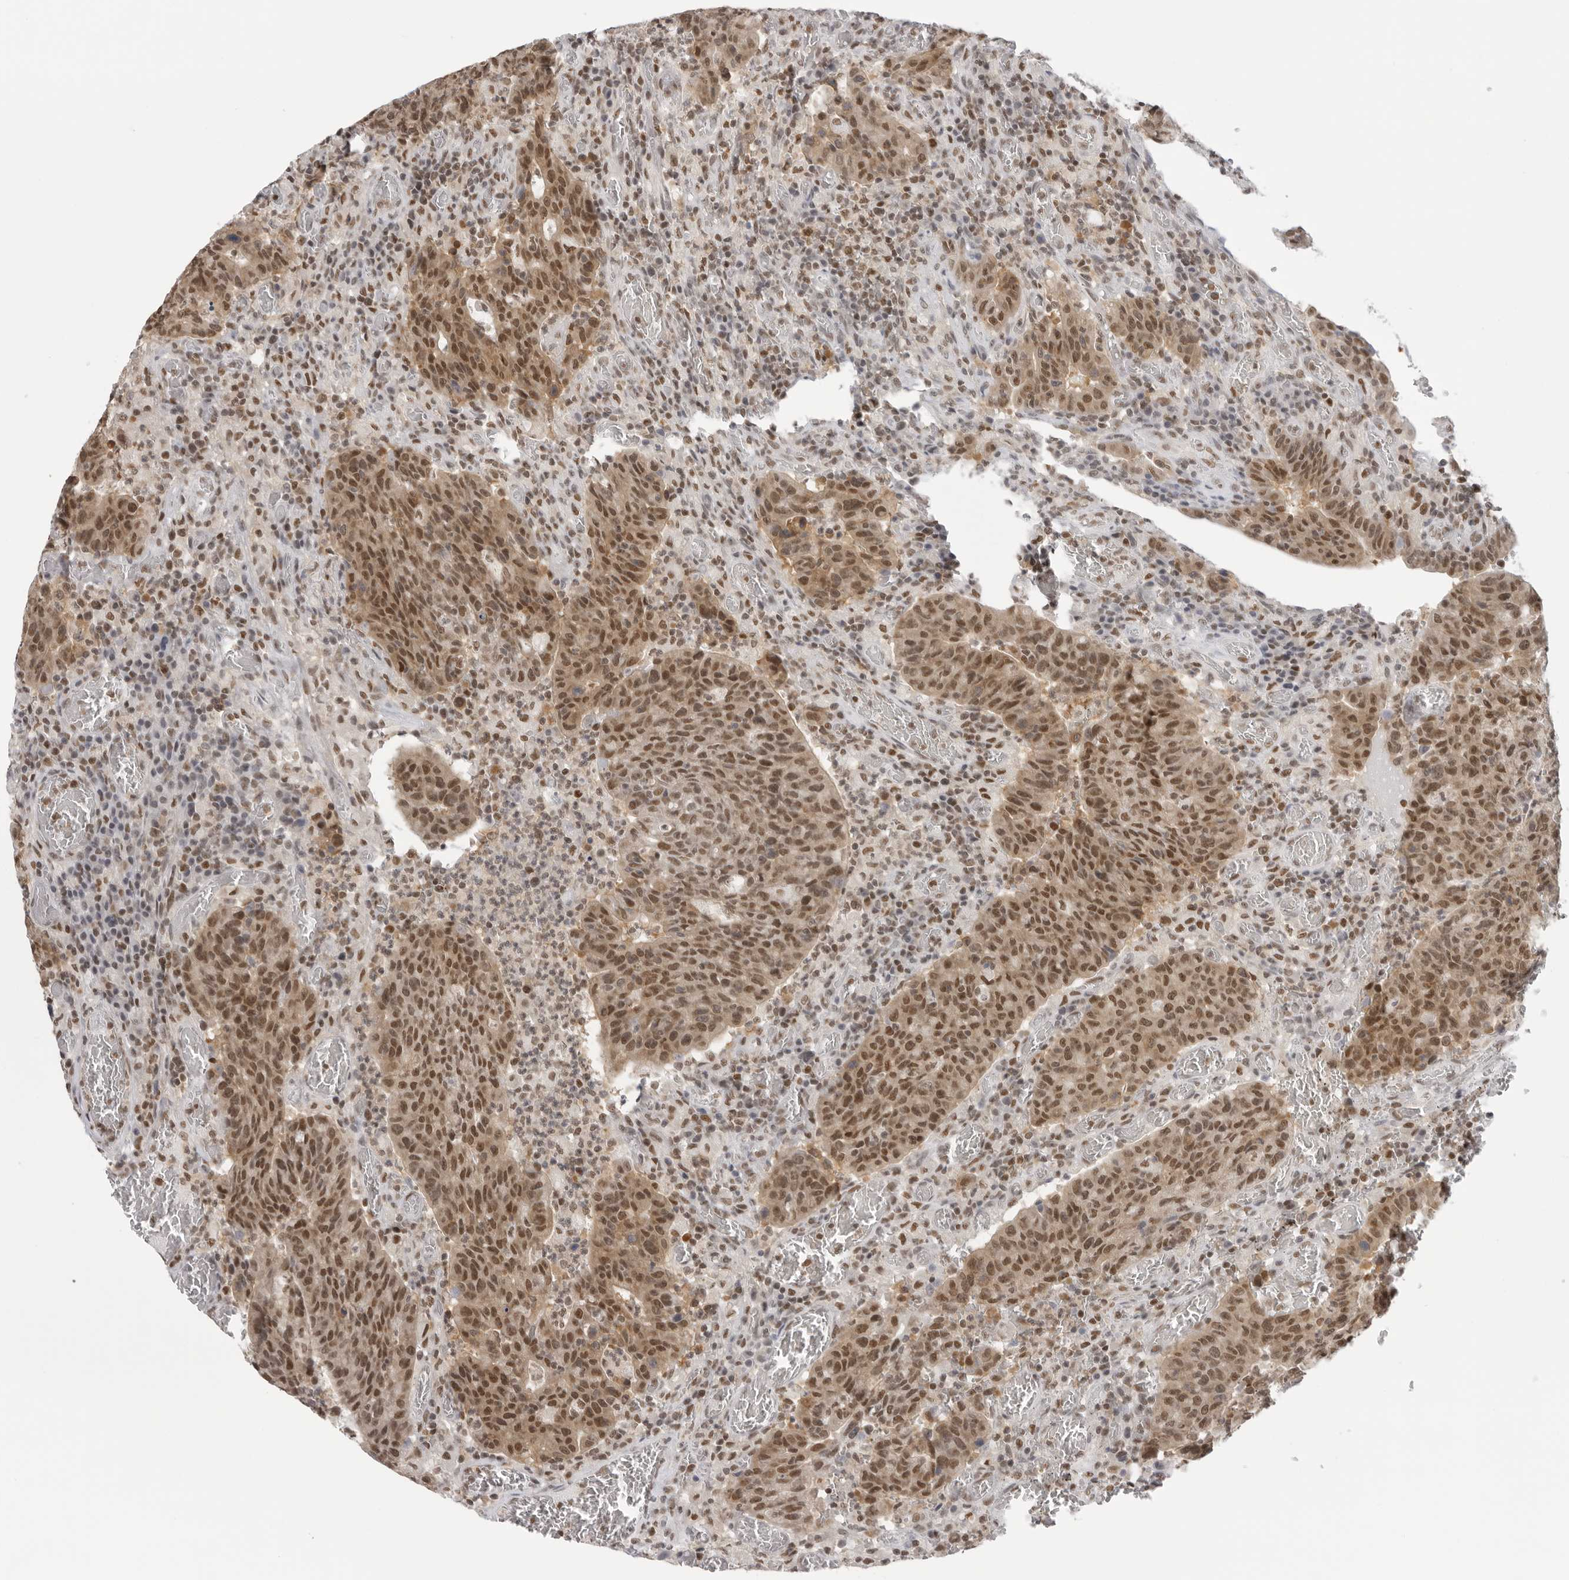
{"staining": {"intensity": "moderate", "quantity": ">75%", "location": "cytoplasmic/membranous,nuclear"}, "tissue": "colorectal cancer", "cell_type": "Tumor cells", "image_type": "cancer", "snomed": [{"axis": "morphology", "description": "Adenocarcinoma, NOS"}, {"axis": "topography", "description": "Colon"}], "caption": "Tumor cells reveal moderate cytoplasmic/membranous and nuclear staining in approximately >75% of cells in colorectal cancer (adenocarcinoma).", "gene": "RPA2", "patient": {"sex": "female", "age": 75}}